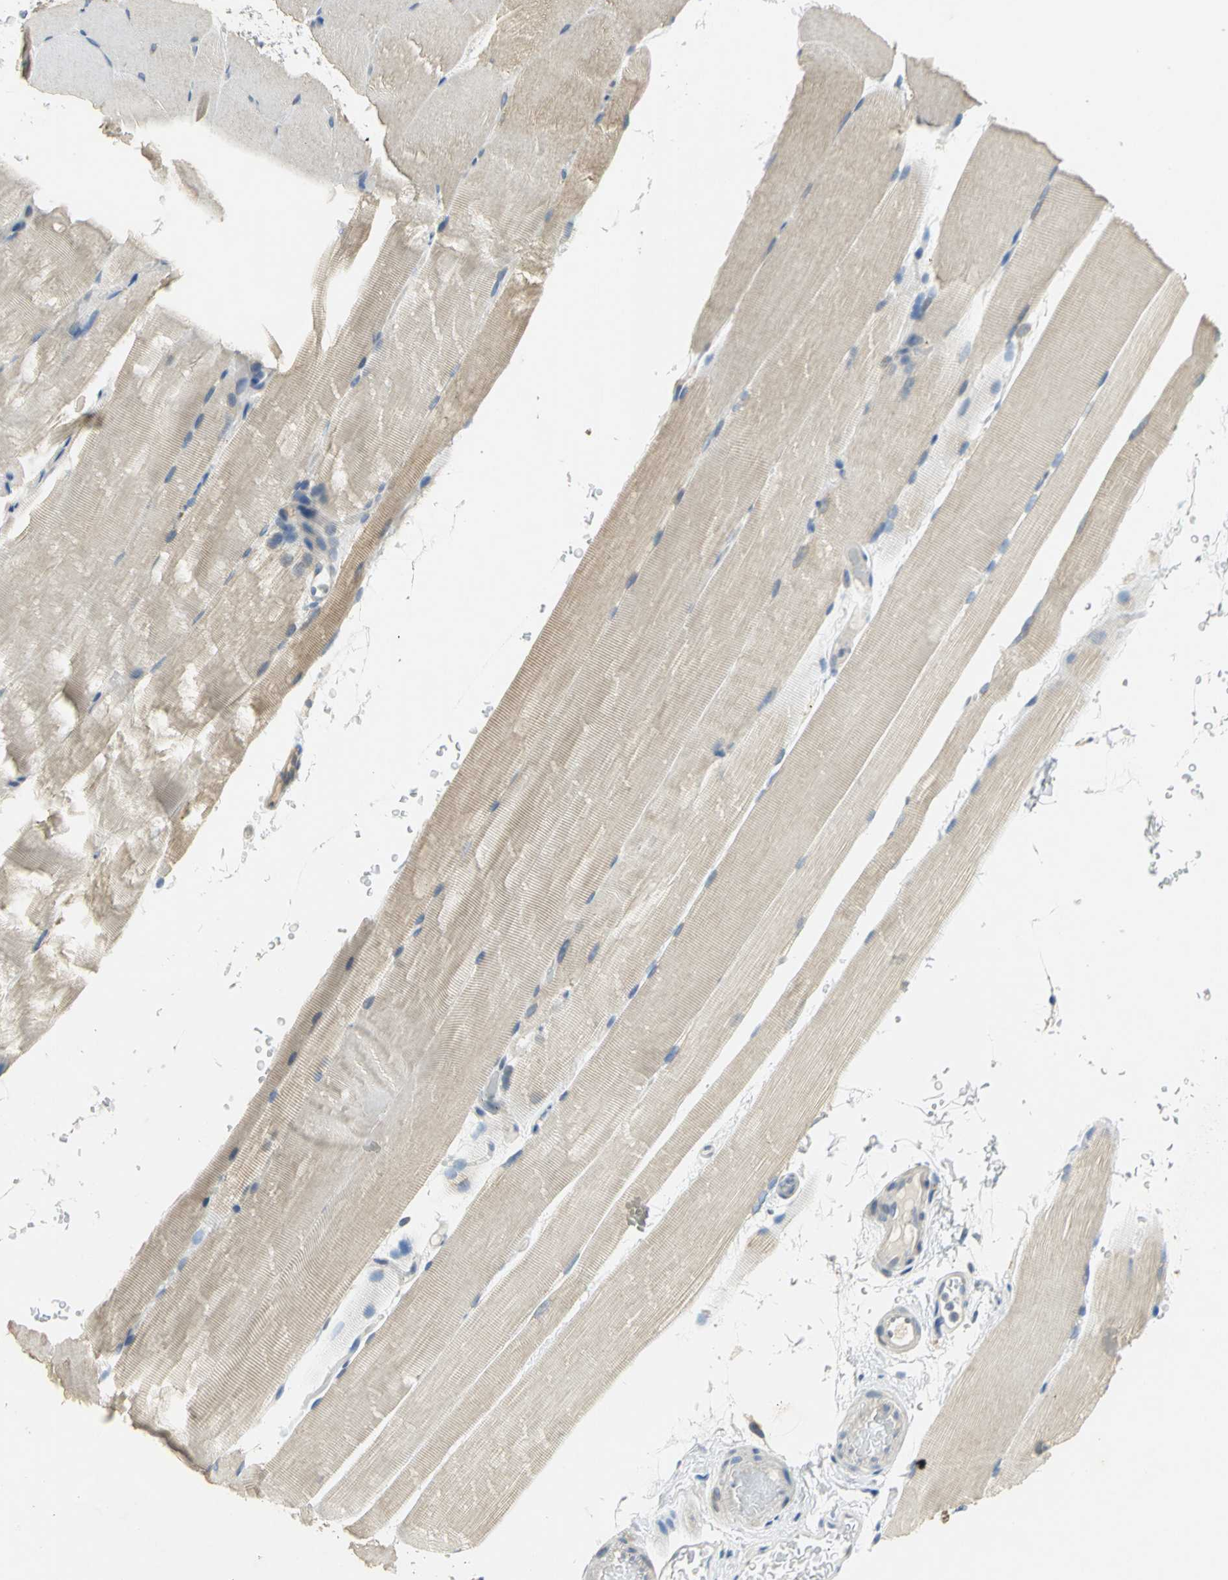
{"staining": {"intensity": "negative", "quantity": "none", "location": "none"}, "tissue": "skeletal muscle", "cell_type": "Myocytes", "image_type": "normal", "snomed": [{"axis": "morphology", "description": "Normal tissue, NOS"}, {"axis": "topography", "description": "Skeletal muscle"}, {"axis": "topography", "description": "Parathyroid gland"}], "caption": "Immunohistochemistry (IHC) micrograph of normal skeletal muscle: skeletal muscle stained with DAB (3,3'-diaminobenzidine) displays no significant protein positivity in myocytes. (DAB (3,3'-diaminobenzidine) immunohistochemistry (IHC) visualized using brightfield microscopy, high magnification).", "gene": "IL17RB", "patient": {"sex": "female", "age": 37}}